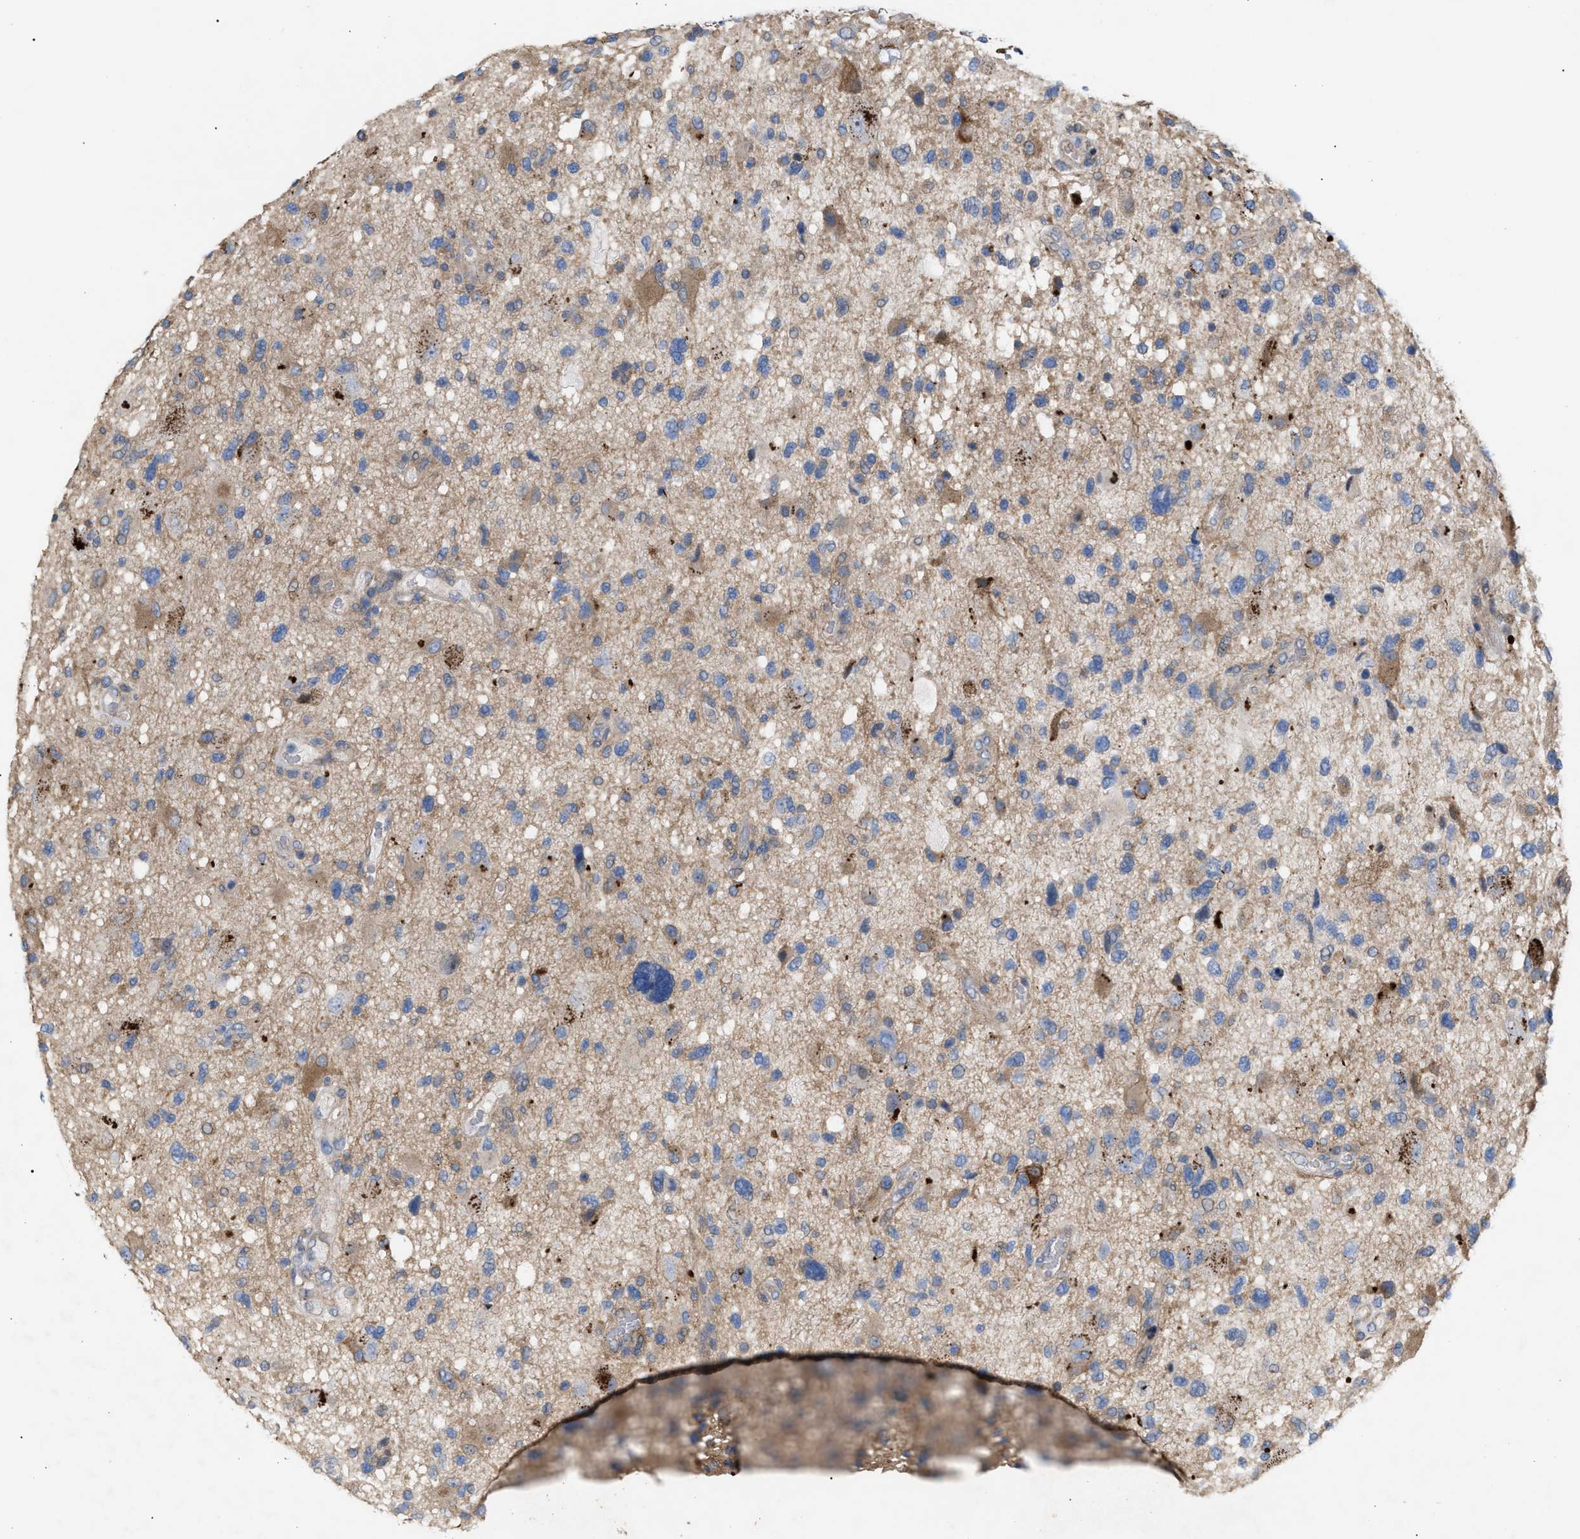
{"staining": {"intensity": "weak", "quantity": ">75%", "location": "cytoplasmic/membranous"}, "tissue": "glioma", "cell_type": "Tumor cells", "image_type": "cancer", "snomed": [{"axis": "morphology", "description": "Glioma, malignant, High grade"}, {"axis": "topography", "description": "Brain"}], "caption": "Approximately >75% of tumor cells in glioma exhibit weak cytoplasmic/membranous protein expression as visualized by brown immunohistochemical staining.", "gene": "MBTD1", "patient": {"sex": "male", "age": 33}}